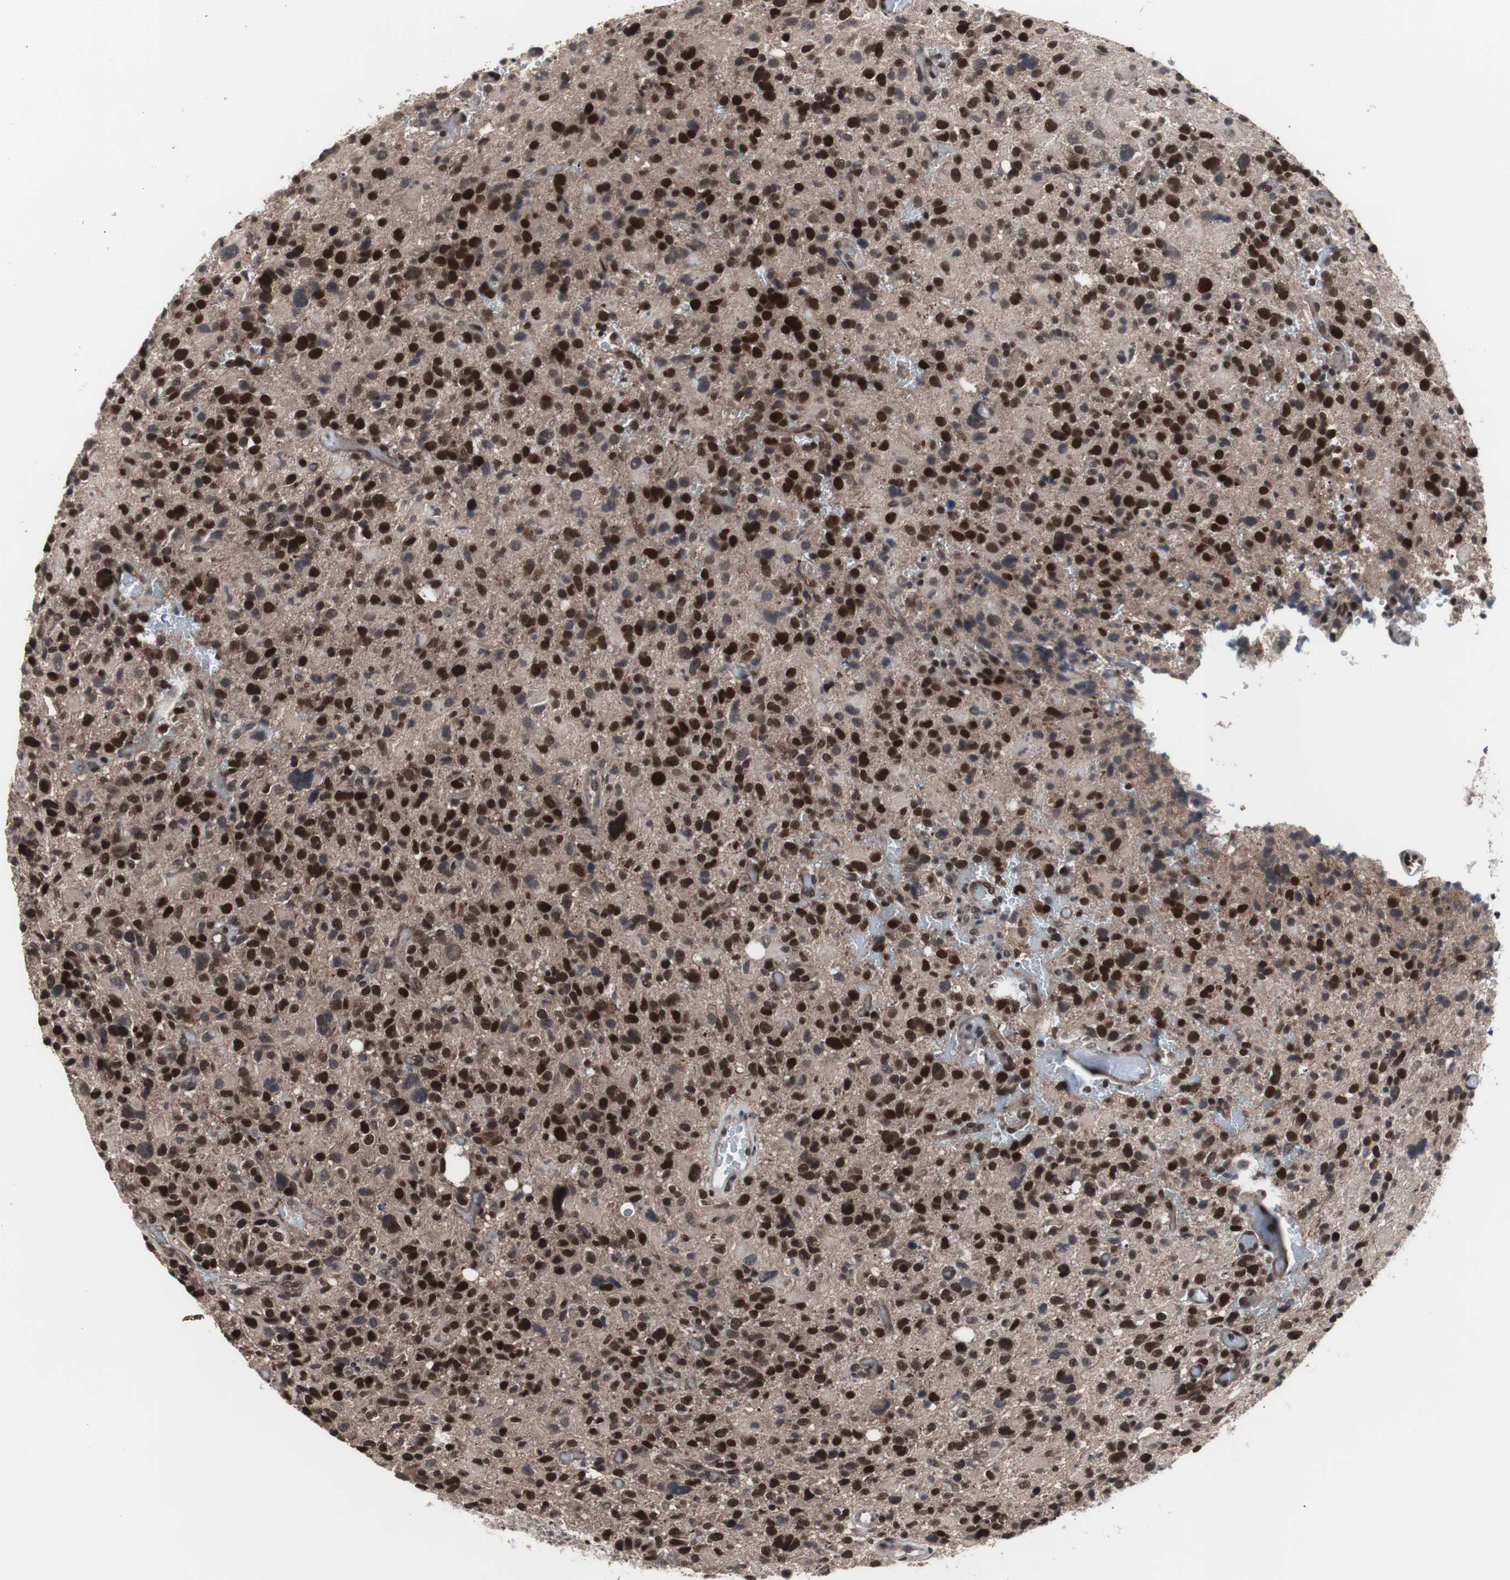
{"staining": {"intensity": "strong", "quantity": ">75%", "location": "cytoplasmic/membranous,nuclear"}, "tissue": "glioma", "cell_type": "Tumor cells", "image_type": "cancer", "snomed": [{"axis": "morphology", "description": "Glioma, malignant, High grade"}, {"axis": "topography", "description": "Brain"}], "caption": "High-magnification brightfield microscopy of malignant high-grade glioma stained with DAB (brown) and counterstained with hematoxylin (blue). tumor cells exhibit strong cytoplasmic/membranous and nuclear positivity is appreciated in approximately>75% of cells. The staining was performed using DAB (3,3'-diaminobenzidine) to visualize the protein expression in brown, while the nuclei were stained in blue with hematoxylin (Magnification: 20x).", "gene": "GTF2F2", "patient": {"sex": "male", "age": 48}}